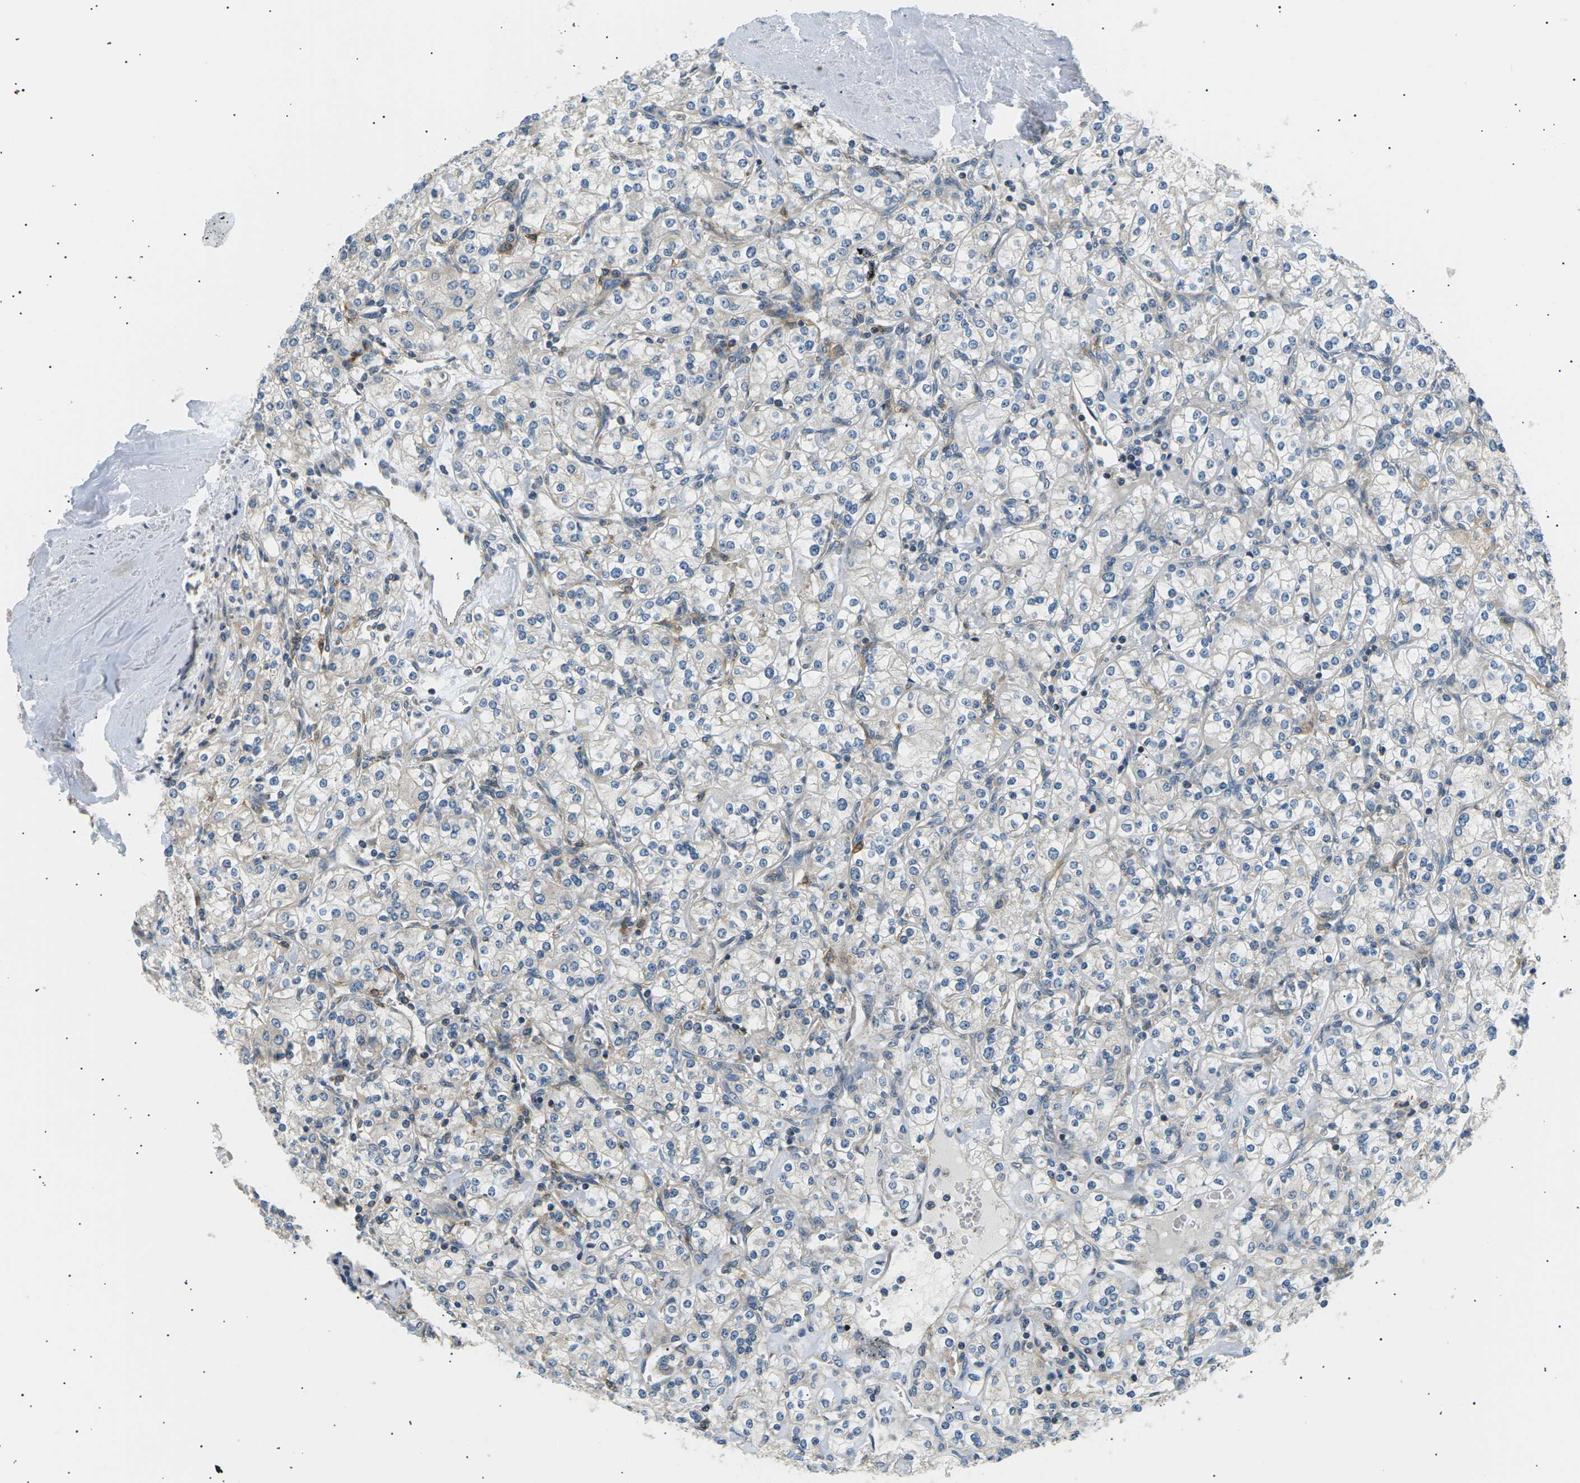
{"staining": {"intensity": "negative", "quantity": "none", "location": "none"}, "tissue": "renal cancer", "cell_type": "Tumor cells", "image_type": "cancer", "snomed": [{"axis": "morphology", "description": "Adenocarcinoma, NOS"}, {"axis": "topography", "description": "Kidney"}], "caption": "DAB immunohistochemical staining of human renal cancer shows no significant expression in tumor cells. (DAB (3,3'-diaminobenzidine) immunohistochemistry (IHC) with hematoxylin counter stain).", "gene": "TBC1D8", "patient": {"sex": "male", "age": 77}}